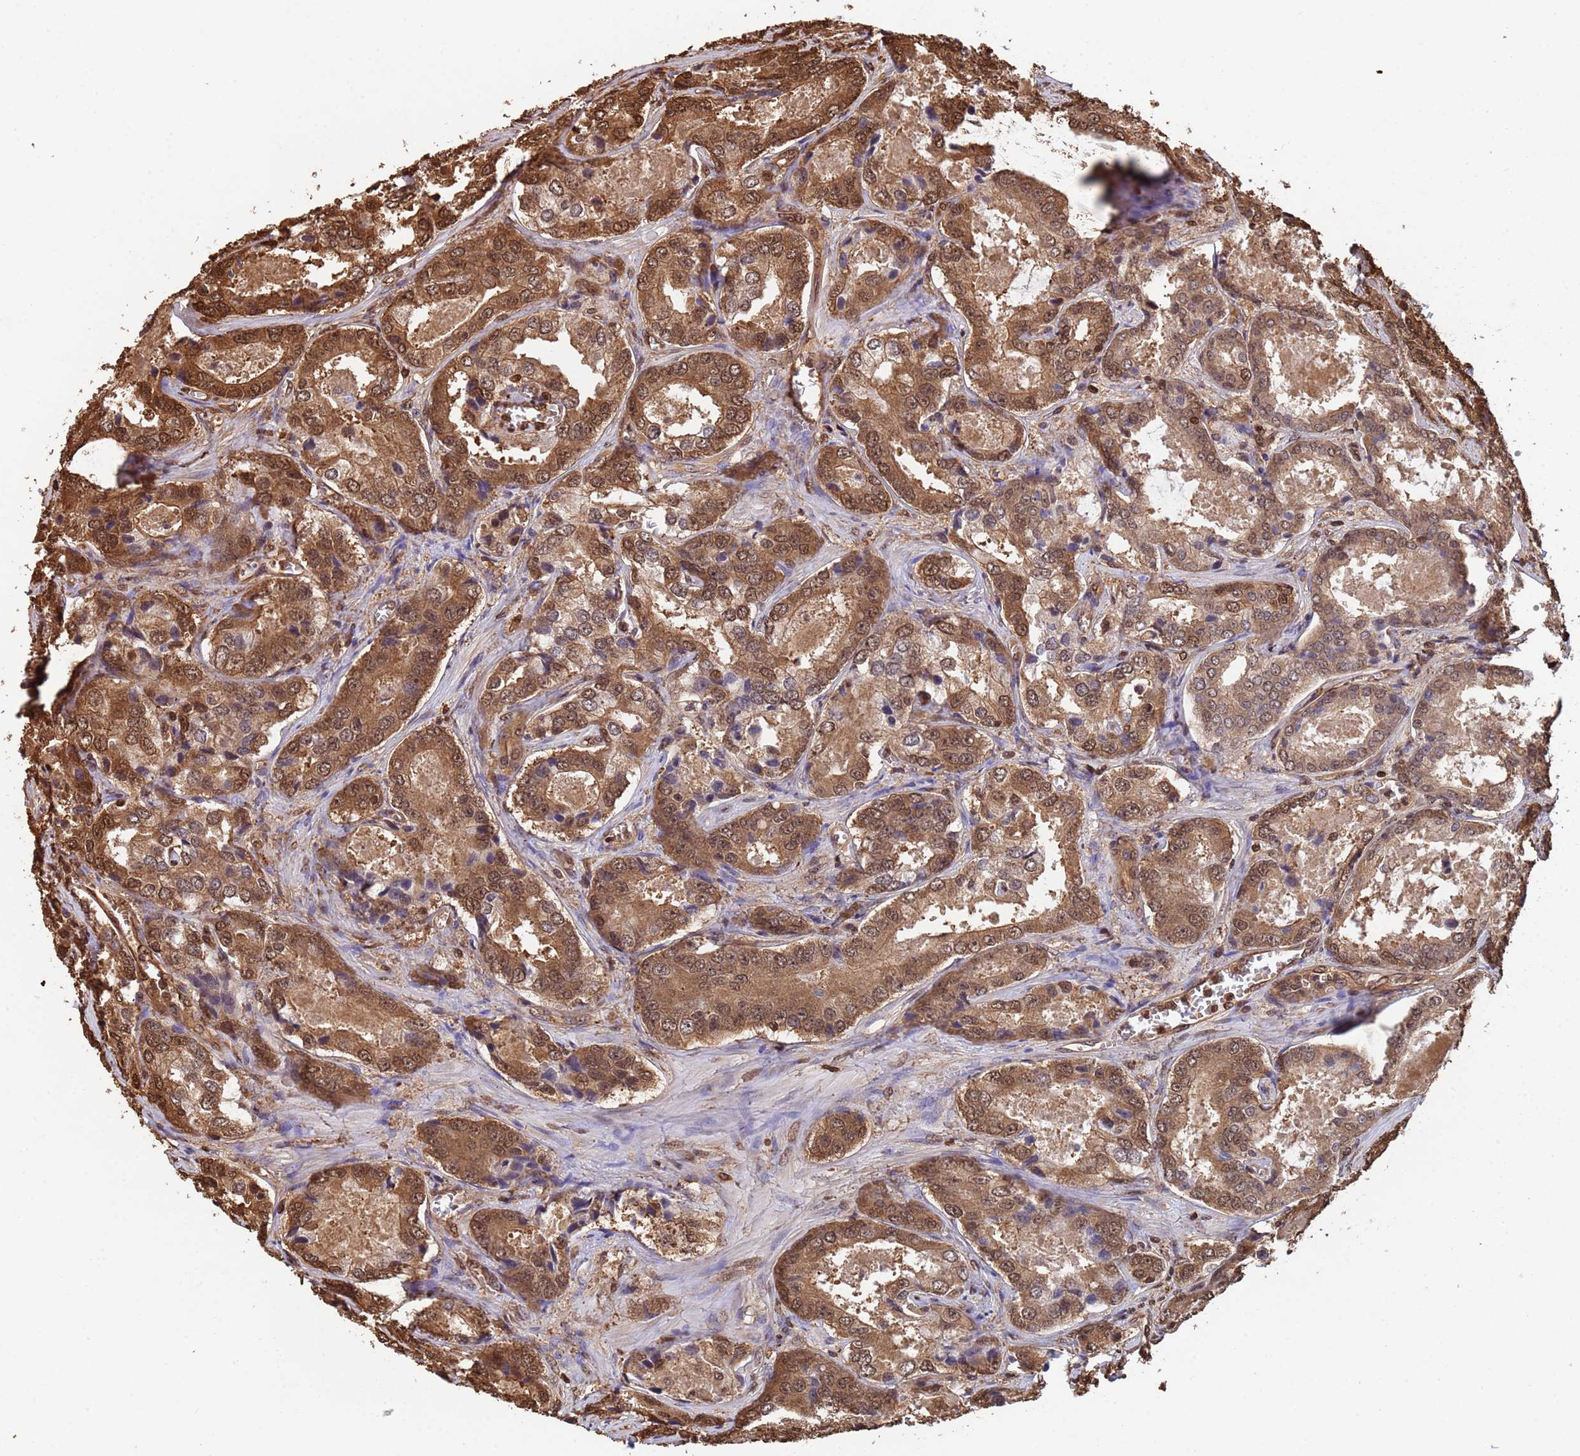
{"staining": {"intensity": "moderate", "quantity": ">75%", "location": "cytoplasmic/membranous,nuclear"}, "tissue": "prostate cancer", "cell_type": "Tumor cells", "image_type": "cancer", "snomed": [{"axis": "morphology", "description": "Adenocarcinoma, Low grade"}, {"axis": "topography", "description": "Prostate"}], "caption": "High-power microscopy captured an immunohistochemistry (IHC) photomicrograph of prostate cancer, revealing moderate cytoplasmic/membranous and nuclear expression in about >75% of tumor cells.", "gene": "SUMO4", "patient": {"sex": "male", "age": 68}}